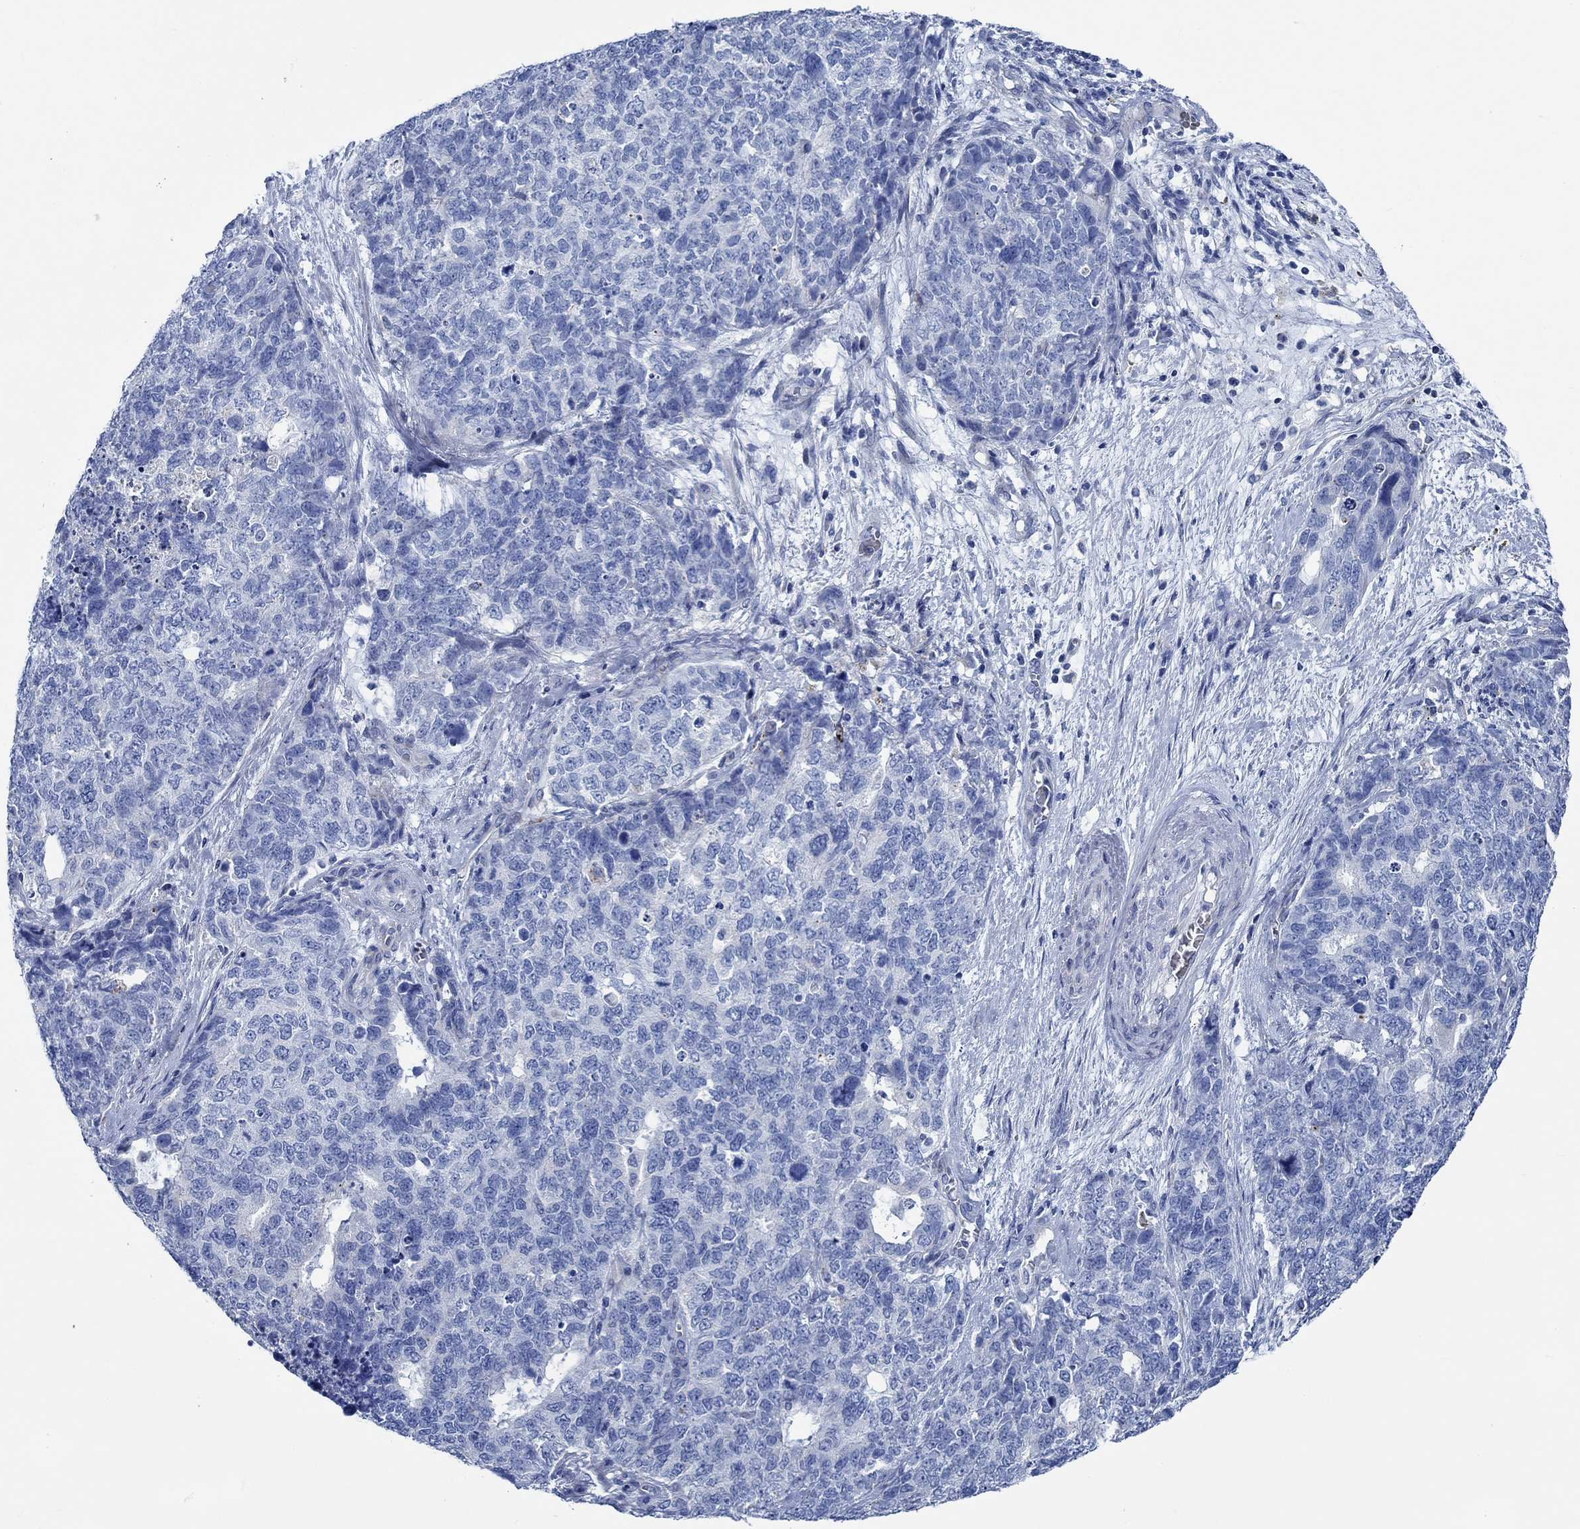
{"staining": {"intensity": "negative", "quantity": "none", "location": "none"}, "tissue": "cervical cancer", "cell_type": "Tumor cells", "image_type": "cancer", "snomed": [{"axis": "morphology", "description": "Squamous cell carcinoma, NOS"}, {"axis": "topography", "description": "Cervix"}], "caption": "A histopathology image of squamous cell carcinoma (cervical) stained for a protein exhibits no brown staining in tumor cells.", "gene": "SVEP1", "patient": {"sex": "female", "age": 63}}